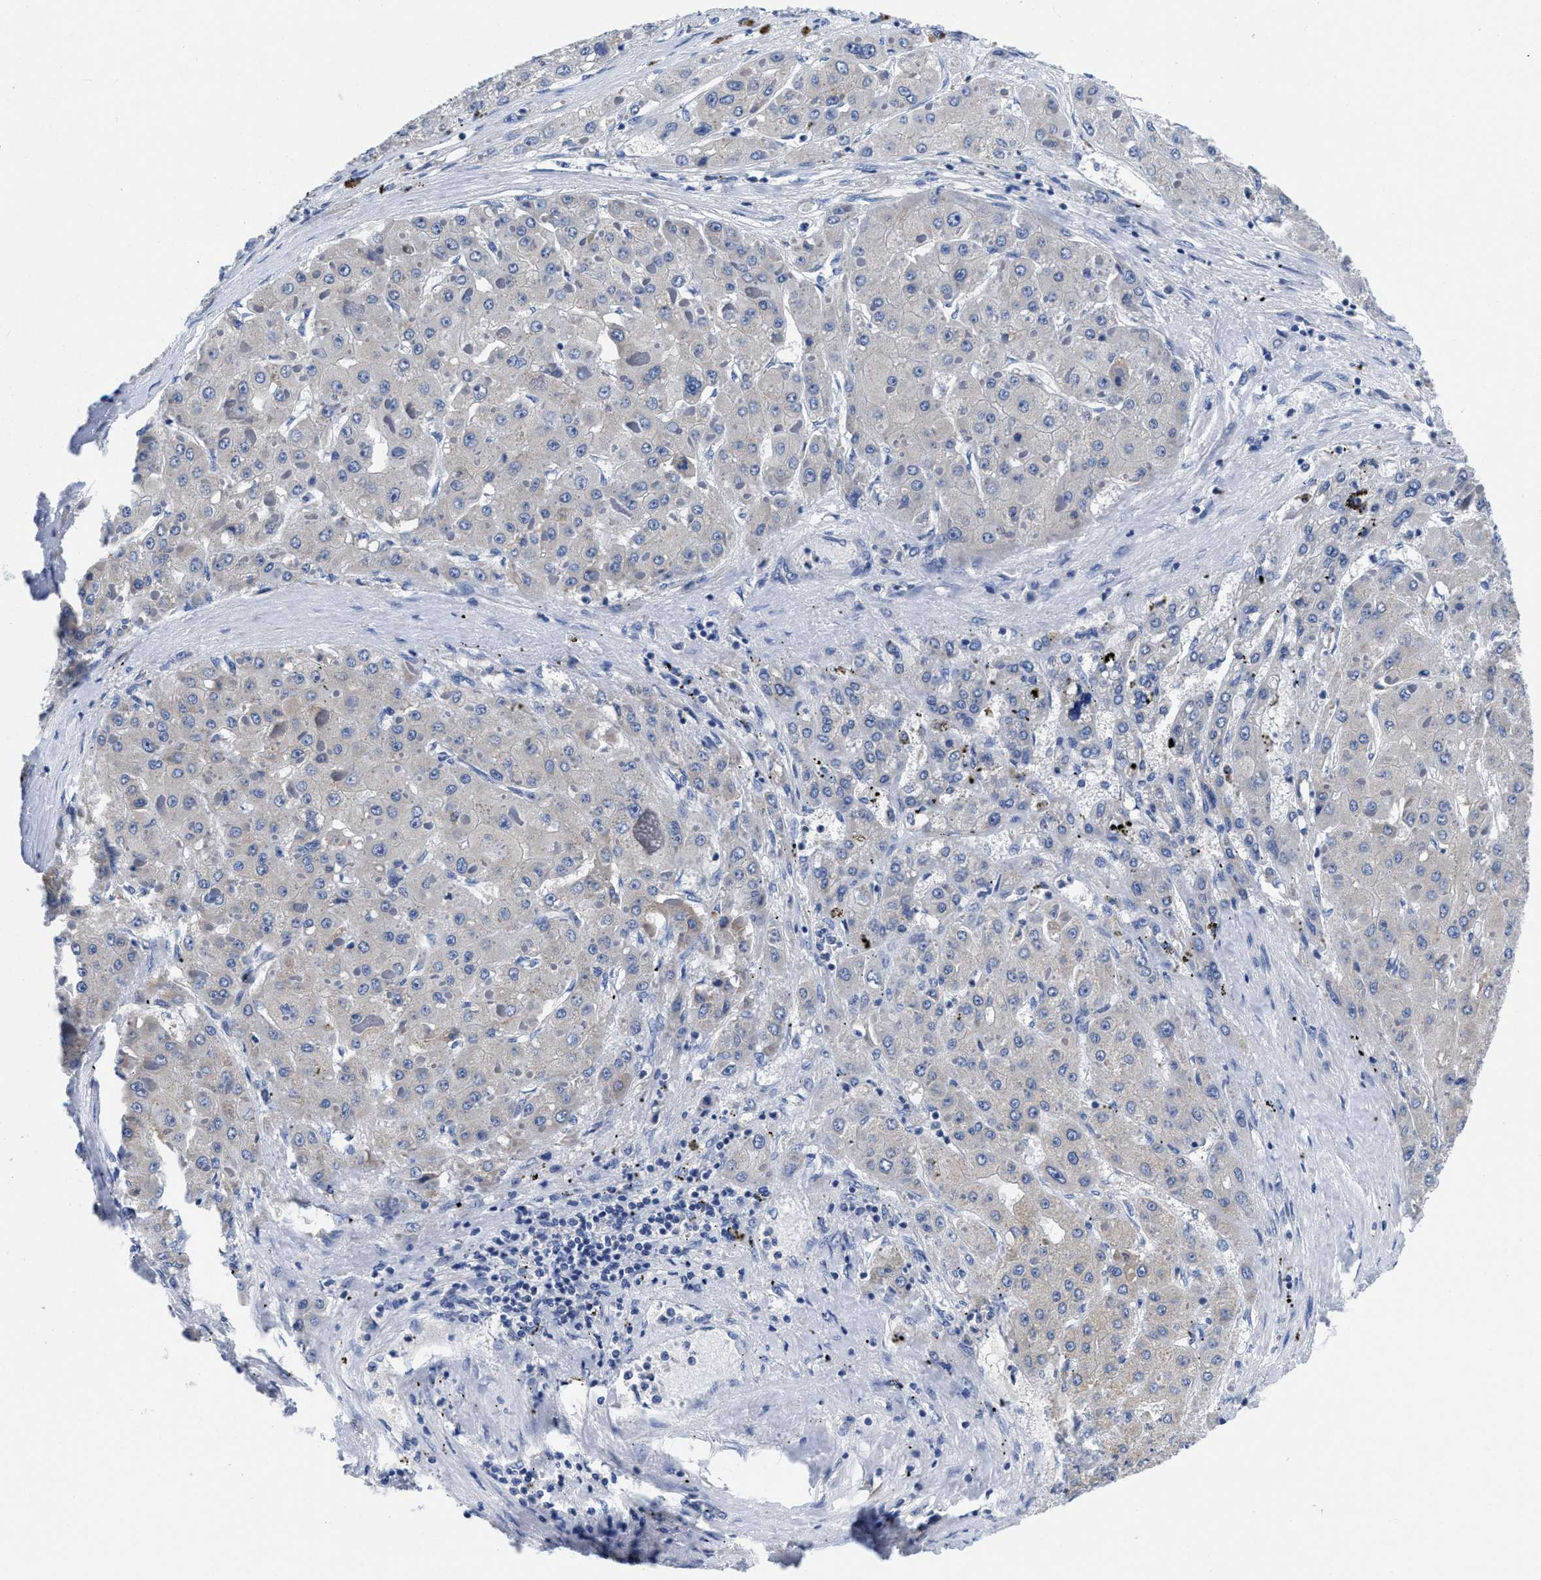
{"staining": {"intensity": "negative", "quantity": "none", "location": "none"}, "tissue": "liver cancer", "cell_type": "Tumor cells", "image_type": "cancer", "snomed": [{"axis": "morphology", "description": "Carcinoma, Hepatocellular, NOS"}, {"axis": "topography", "description": "Liver"}], "caption": "Liver hepatocellular carcinoma was stained to show a protein in brown. There is no significant staining in tumor cells.", "gene": "SLC35F1", "patient": {"sex": "female", "age": 73}}